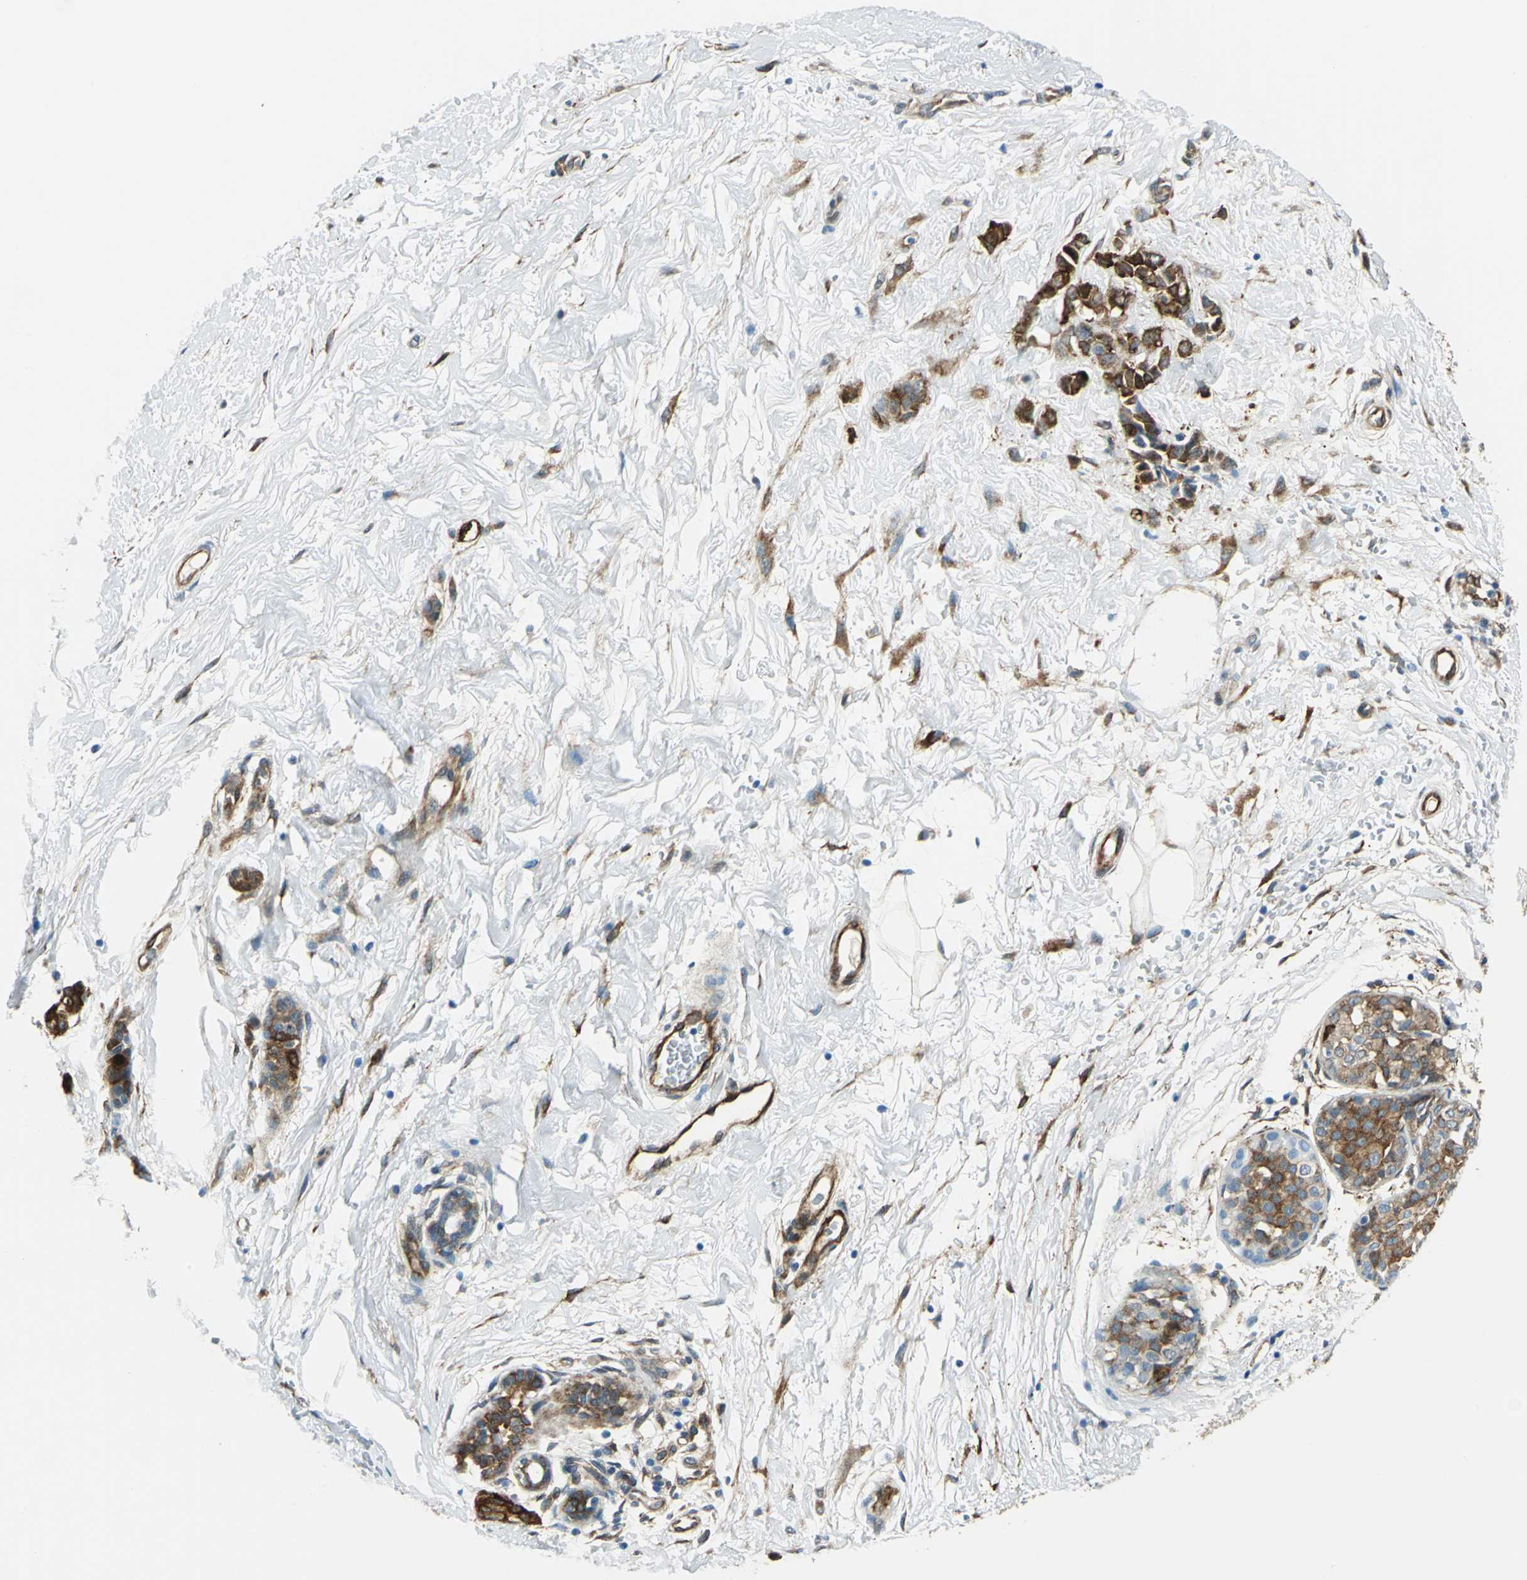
{"staining": {"intensity": "moderate", "quantity": ">75%", "location": "cytoplasmic/membranous"}, "tissue": "breast cancer", "cell_type": "Tumor cells", "image_type": "cancer", "snomed": [{"axis": "morphology", "description": "Lobular carcinoma, in situ"}, {"axis": "morphology", "description": "Lobular carcinoma"}, {"axis": "topography", "description": "Breast"}], "caption": "IHC image of breast lobular carcinoma in situ stained for a protein (brown), which shows medium levels of moderate cytoplasmic/membranous positivity in about >75% of tumor cells.", "gene": "HSPB1", "patient": {"sex": "female", "age": 41}}